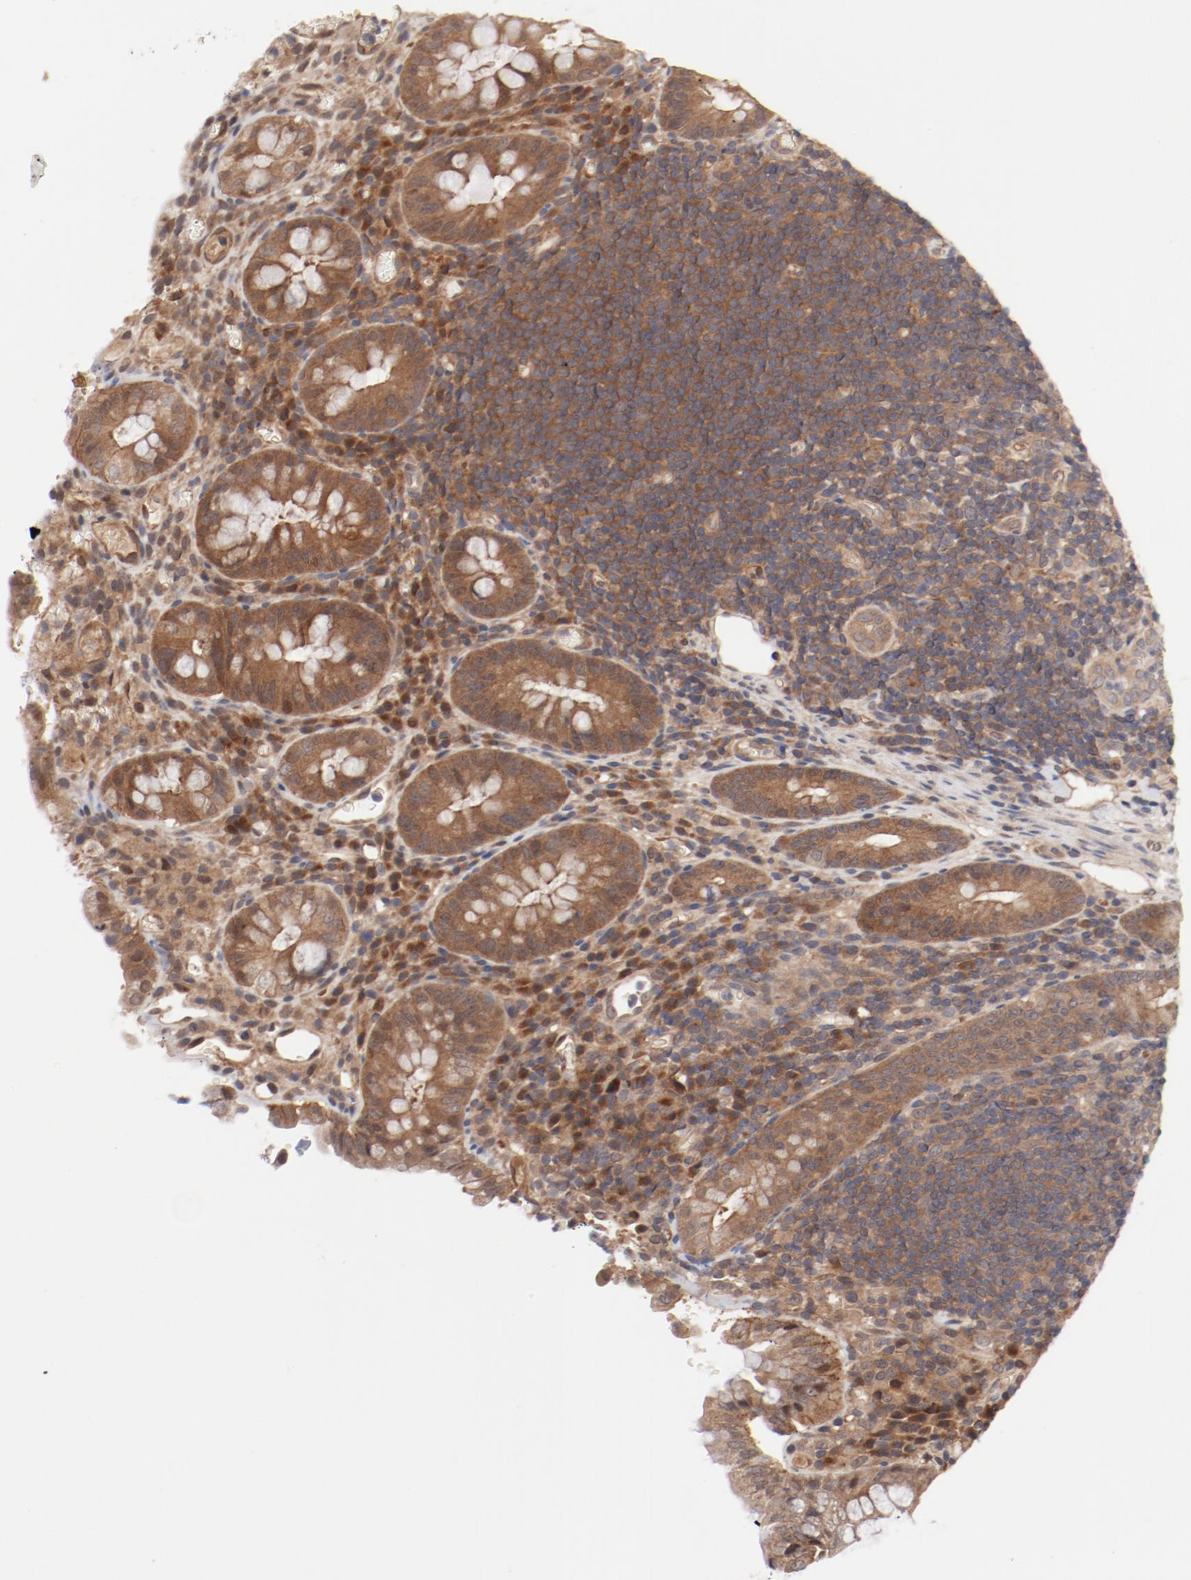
{"staining": {"intensity": "moderate", "quantity": ">75%", "location": "cytoplasmic/membranous"}, "tissue": "colon", "cell_type": "Endothelial cells", "image_type": "normal", "snomed": [{"axis": "morphology", "description": "Normal tissue, NOS"}, {"axis": "topography", "description": "Colon"}], "caption": "High-magnification brightfield microscopy of unremarkable colon stained with DAB (brown) and counterstained with hematoxylin (blue). endothelial cells exhibit moderate cytoplasmic/membranous positivity is seen in about>75% of cells. Nuclei are stained in blue.", "gene": "PITPNM2", "patient": {"sex": "female", "age": 46}}